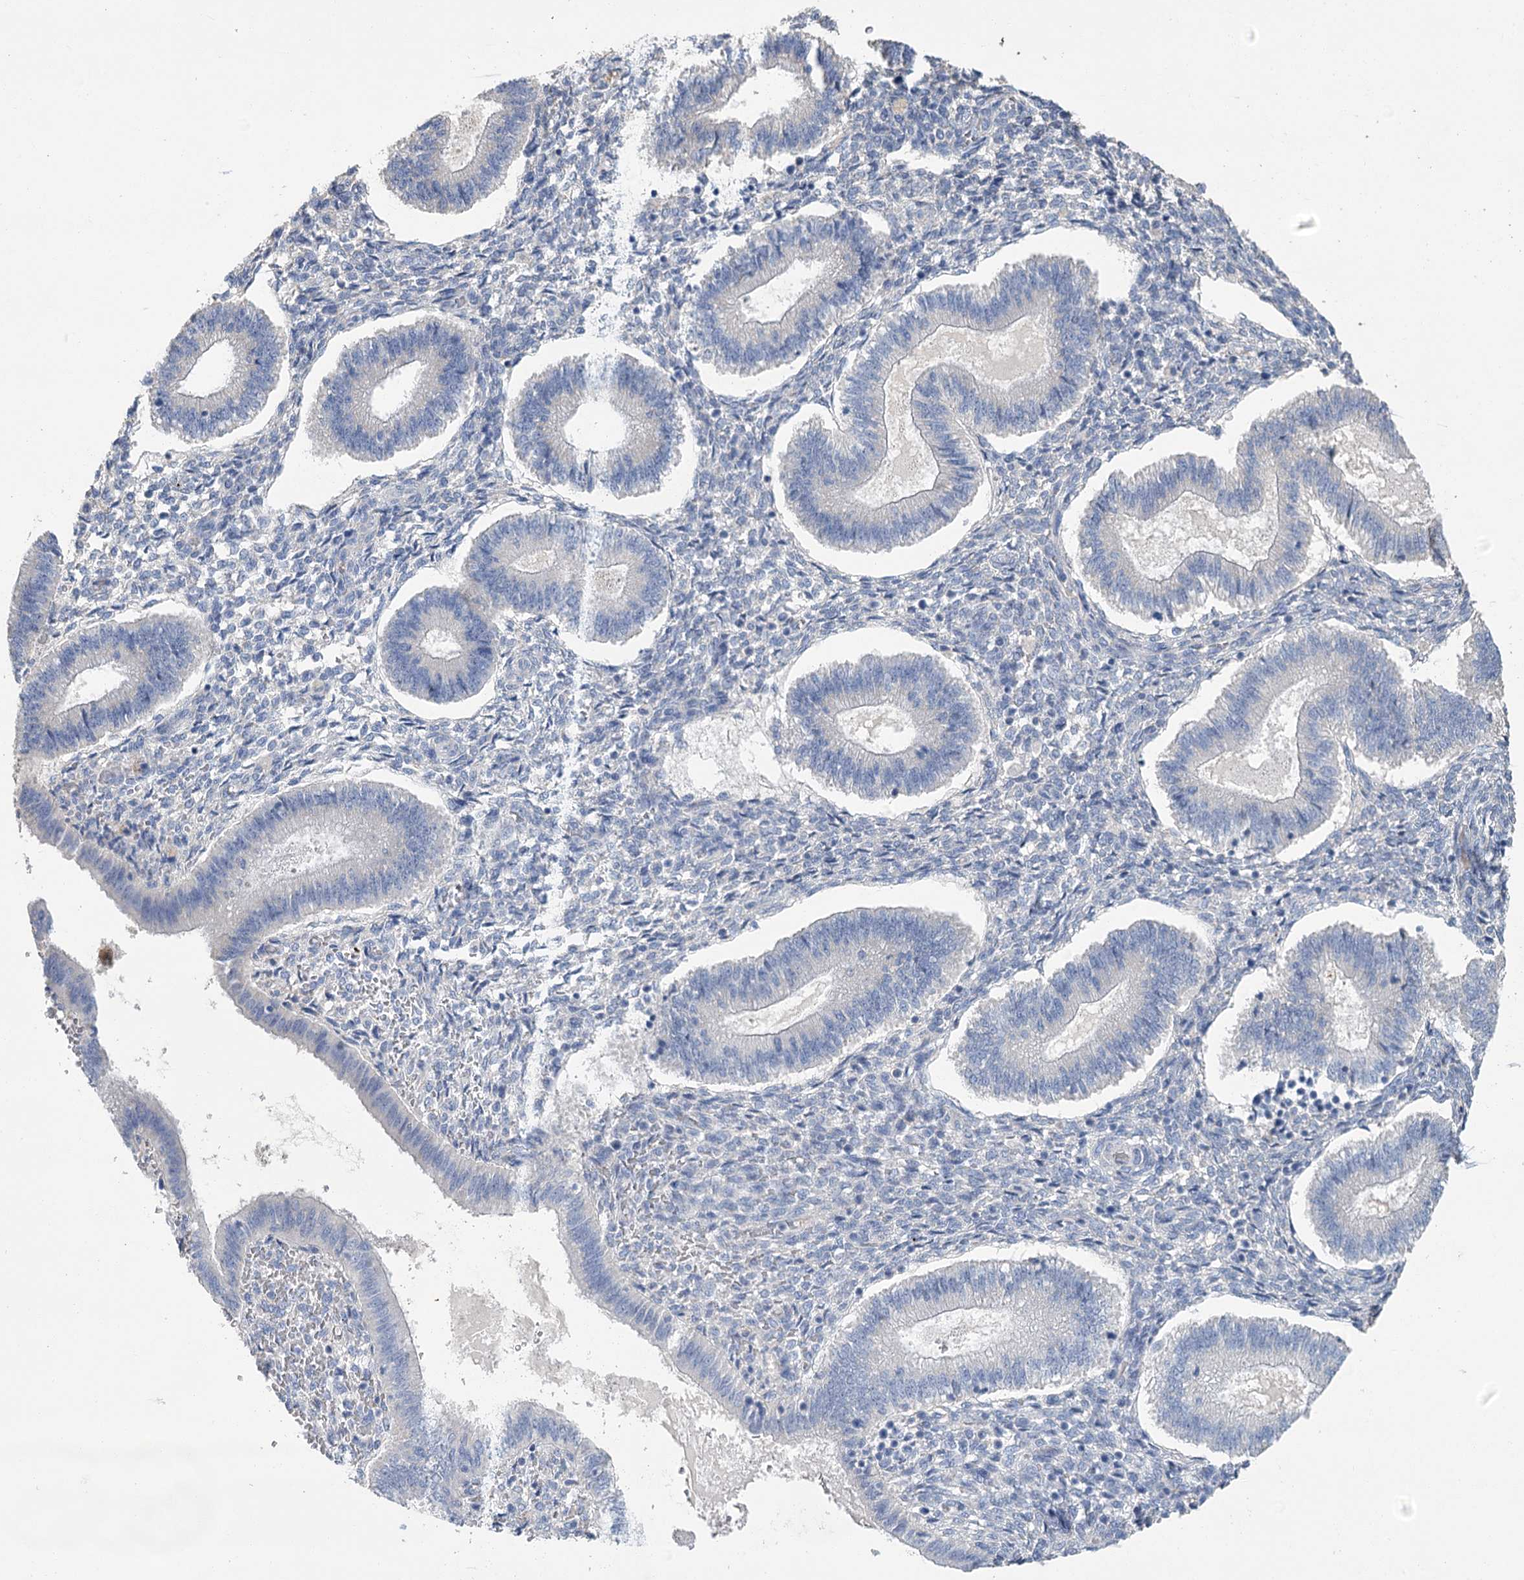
{"staining": {"intensity": "negative", "quantity": "none", "location": "none"}, "tissue": "endometrium", "cell_type": "Cells in endometrial stroma", "image_type": "normal", "snomed": [{"axis": "morphology", "description": "Normal tissue, NOS"}, {"axis": "topography", "description": "Endometrium"}], "caption": "Cells in endometrial stroma are negative for protein expression in normal human endometrium.", "gene": "SLC9A3", "patient": {"sex": "female", "age": 25}}